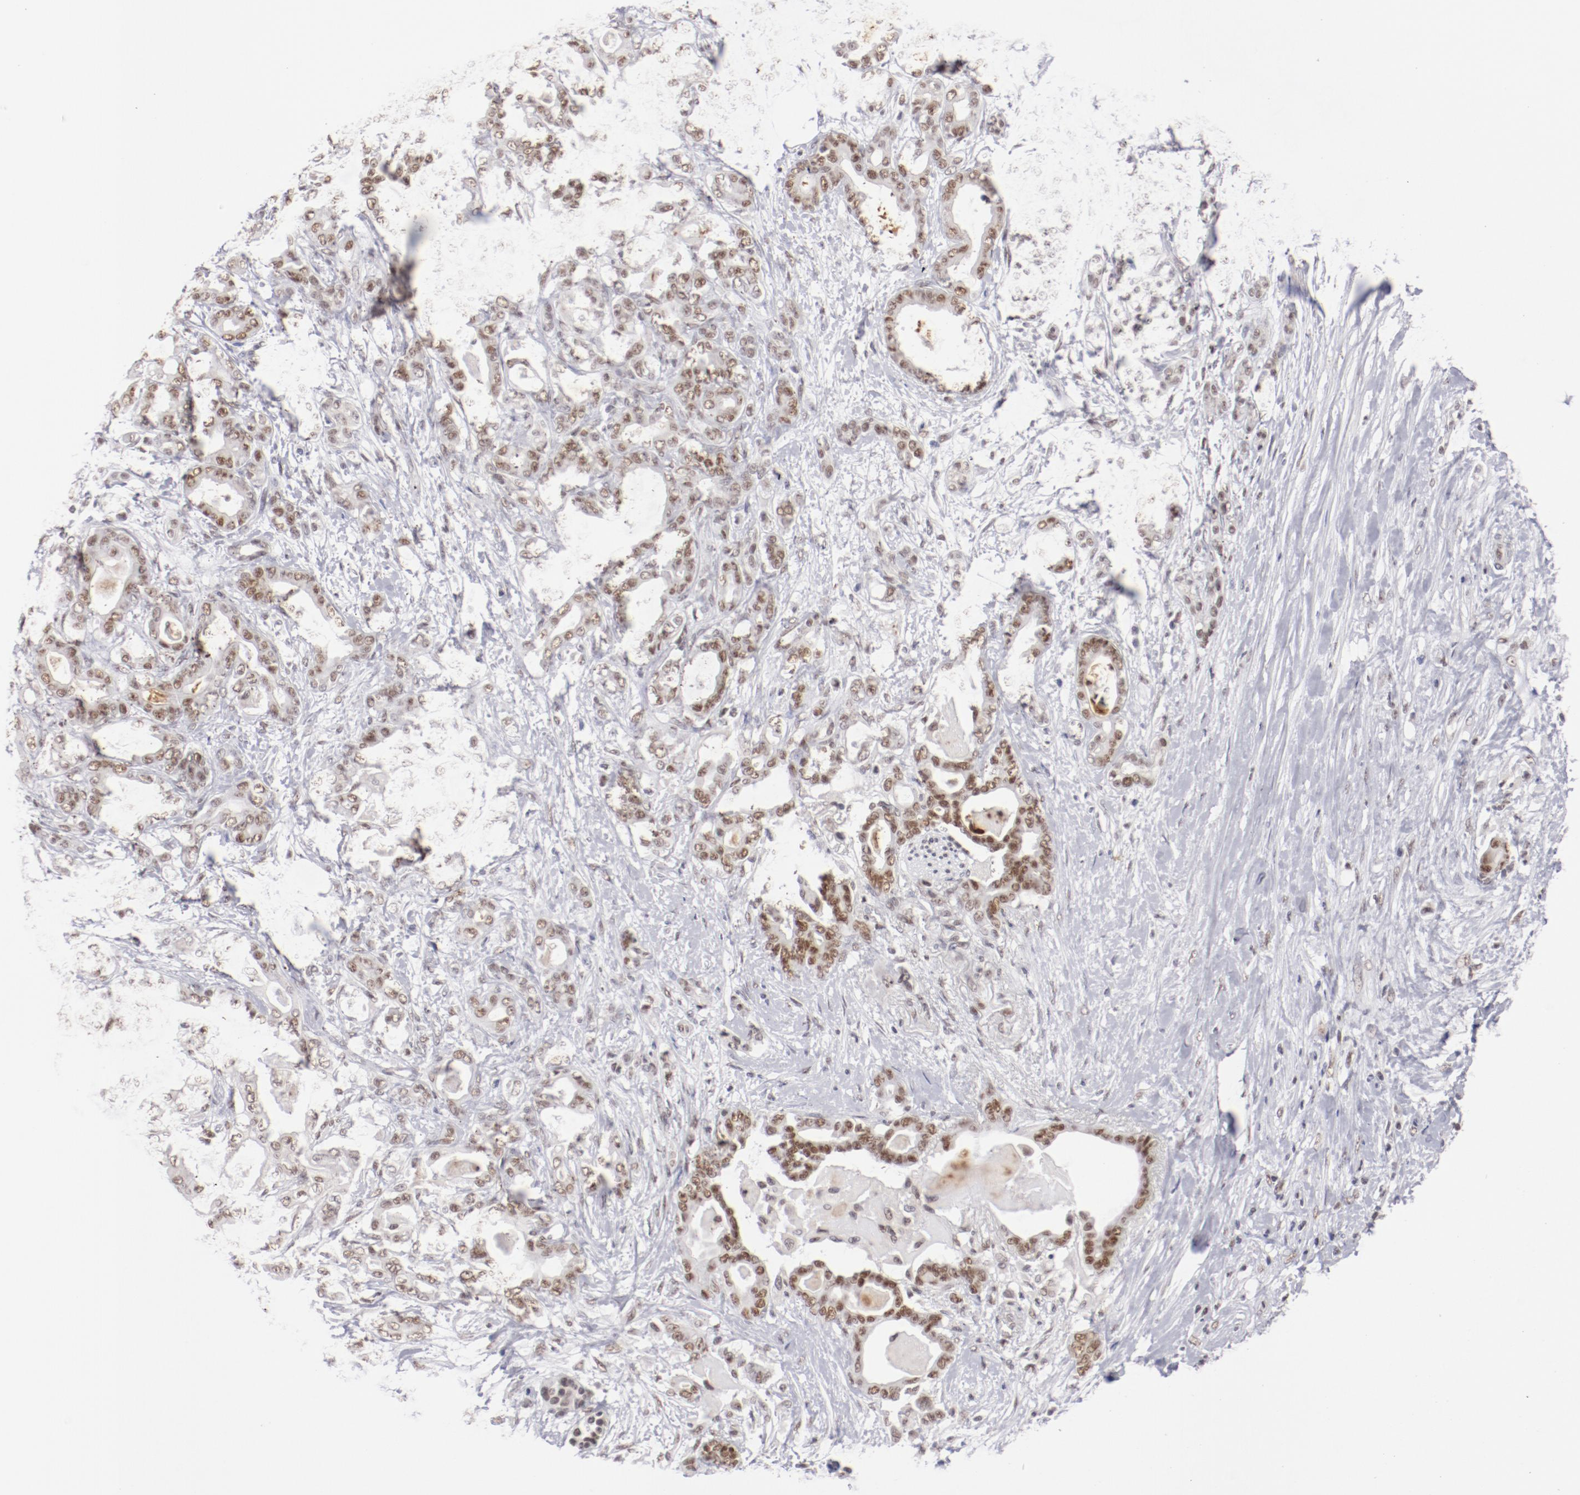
{"staining": {"intensity": "moderate", "quantity": ">75%", "location": "nuclear"}, "tissue": "pancreatic cancer", "cell_type": "Tumor cells", "image_type": "cancer", "snomed": [{"axis": "morphology", "description": "Adenocarcinoma, NOS"}, {"axis": "topography", "description": "Pancreas"}], "caption": "Immunohistochemistry (IHC) (DAB (3,3'-diaminobenzidine)) staining of human pancreatic cancer exhibits moderate nuclear protein expression in approximately >75% of tumor cells. (DAB (3,3'-diaminobenzidine) = brown stain, brightfield microscopy at high magnification).", "gene": "TFAP4", "patient": {"sex": "male", "age": 63}}